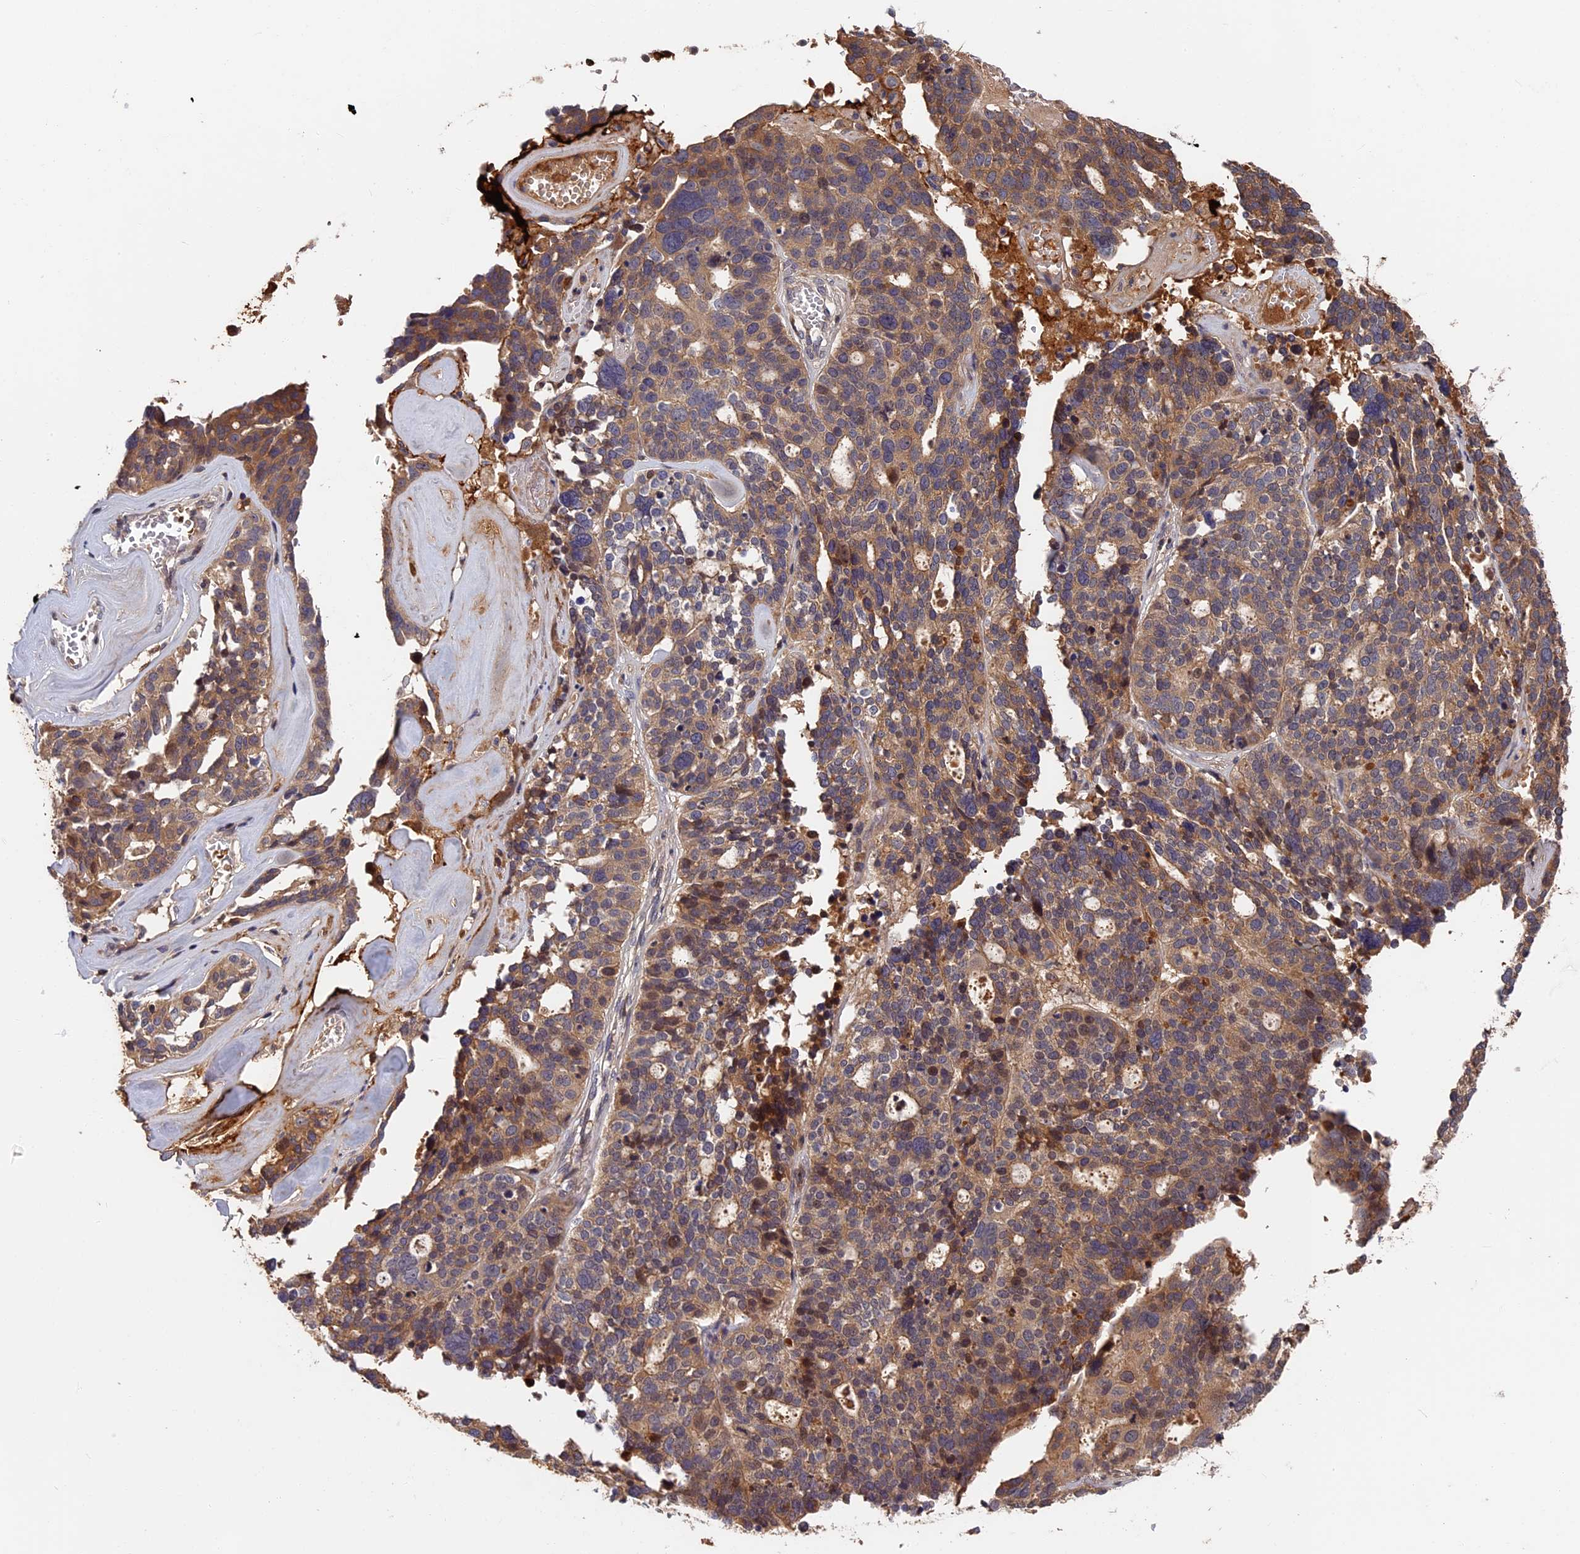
{"staining": {"intensity": "moderate", "quantity": ">75%", "location": "cytoplasmic/membranous"}, "tissue": "ovarian cancer", "cell_type": "Tumor cells", "image_type": "cancer", "snomed": [{"axis": "morphology", "description": "Cystadenocarcinoma, serous, NOS"}, {"axis": "topography", "description": "Ovary"}], "caption": "A brown stain shows moderate cytoplasmic/membranous positivity of a protein in human ovarian cancer (serous cystadenocarcinoma) tumor cells.", "gene": "ITIH1", "patient": {"sex": "female", "age": 59}}